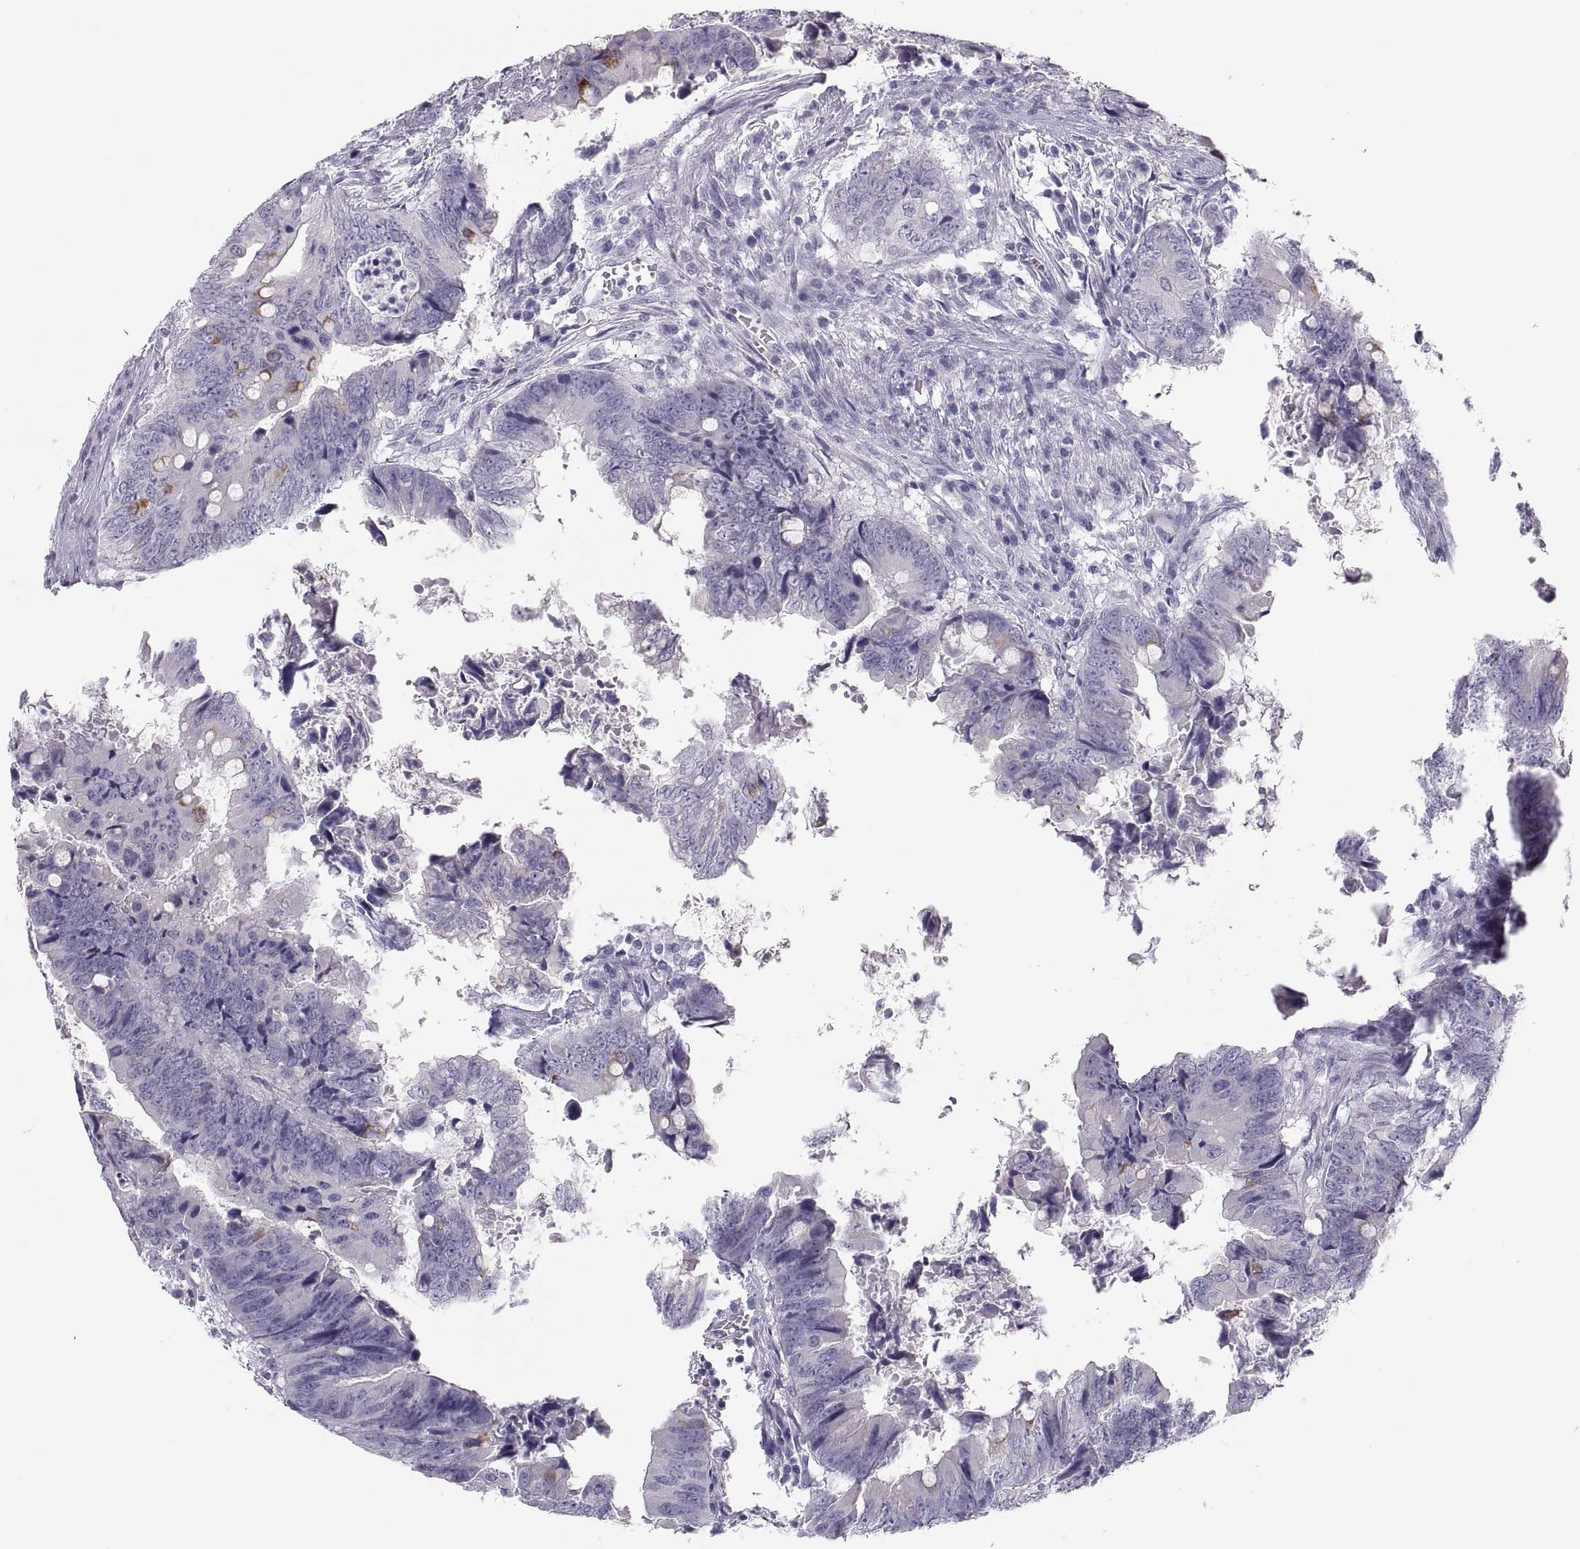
{"staining": {"intensity": "negative", "quantity": "none", "location": "none"}, "tissue": "colorectal cancer", "cell_type": "Tumor cells", "image_type": "cancer", "snomed": [{"axis": "morphology", "description": "Adenocarcinoma, NOS"}, {"axis": "topography", "description": "Colon"}], "caption": "This is an IHC photomicrograph of colorectal adenocarcinoma. There is no positivity in tumor cells.", "gene": "MAGEB2", "patient": {"sex": "female", "age": 82}}